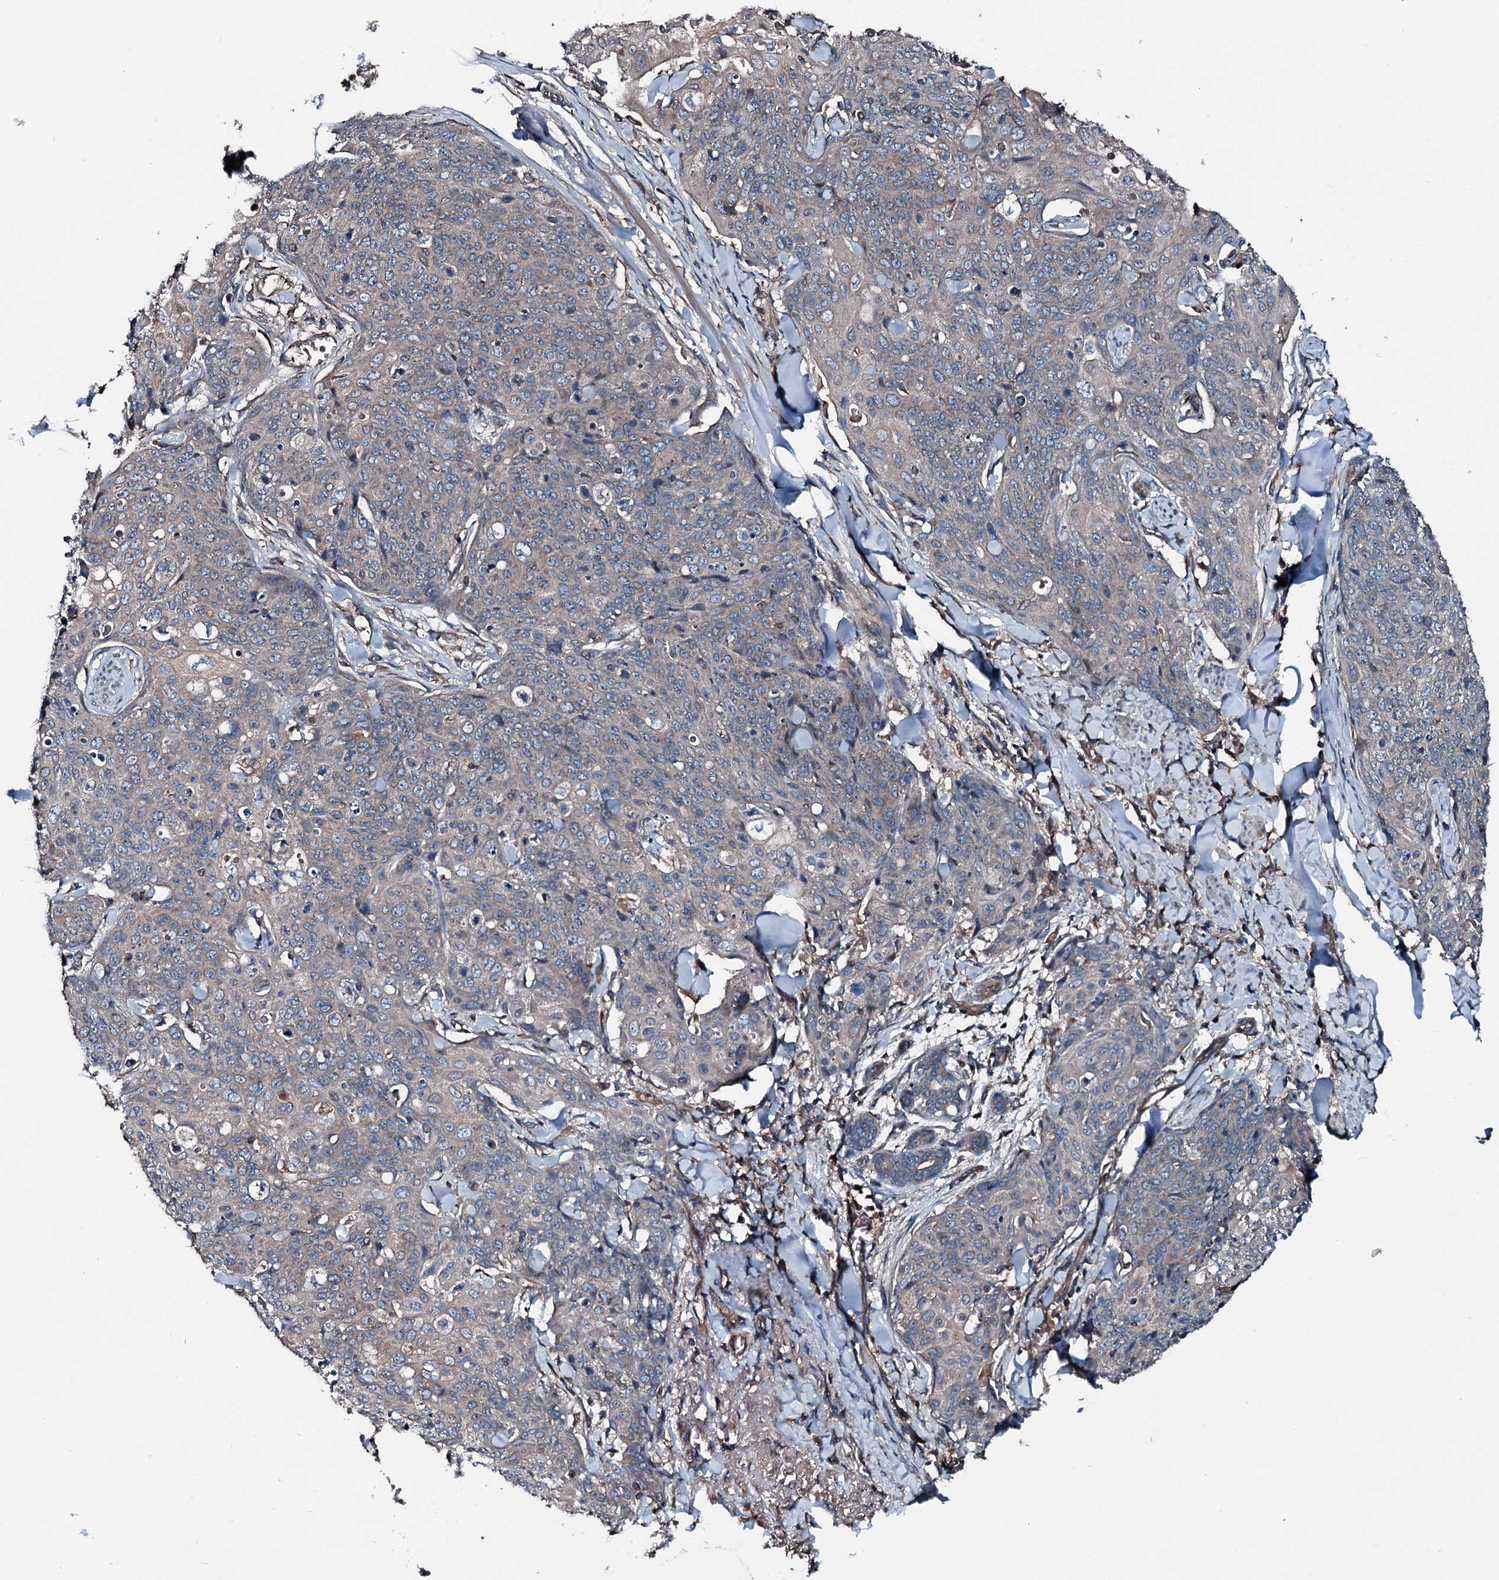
{"staining": {"intensity": "weak", "quantity": "<25%", "location": "cytoplasmic/membranous"}, "tissue": "skin cancer", "cell_type": "Tumor cells", "image_type": "cancer", "snomed": [{"axis": "morphology", "description": "Squamous cell carcinoma, NOS"}, {"axis": "topography", "description": "Skin"}, {"axis": "topography", "description": "Vulva"}], "caption": "Immunohistochemistry (IHC) photomicrograph of neoplastic tissue: human skin squamous cell carcinoma stained with DAB (3,3'-diaminobenzidine) demonstrates no significant protein expression in tumor cells.", "gene": "AARS1", "patient": {"sex": "female", "age": 85}}